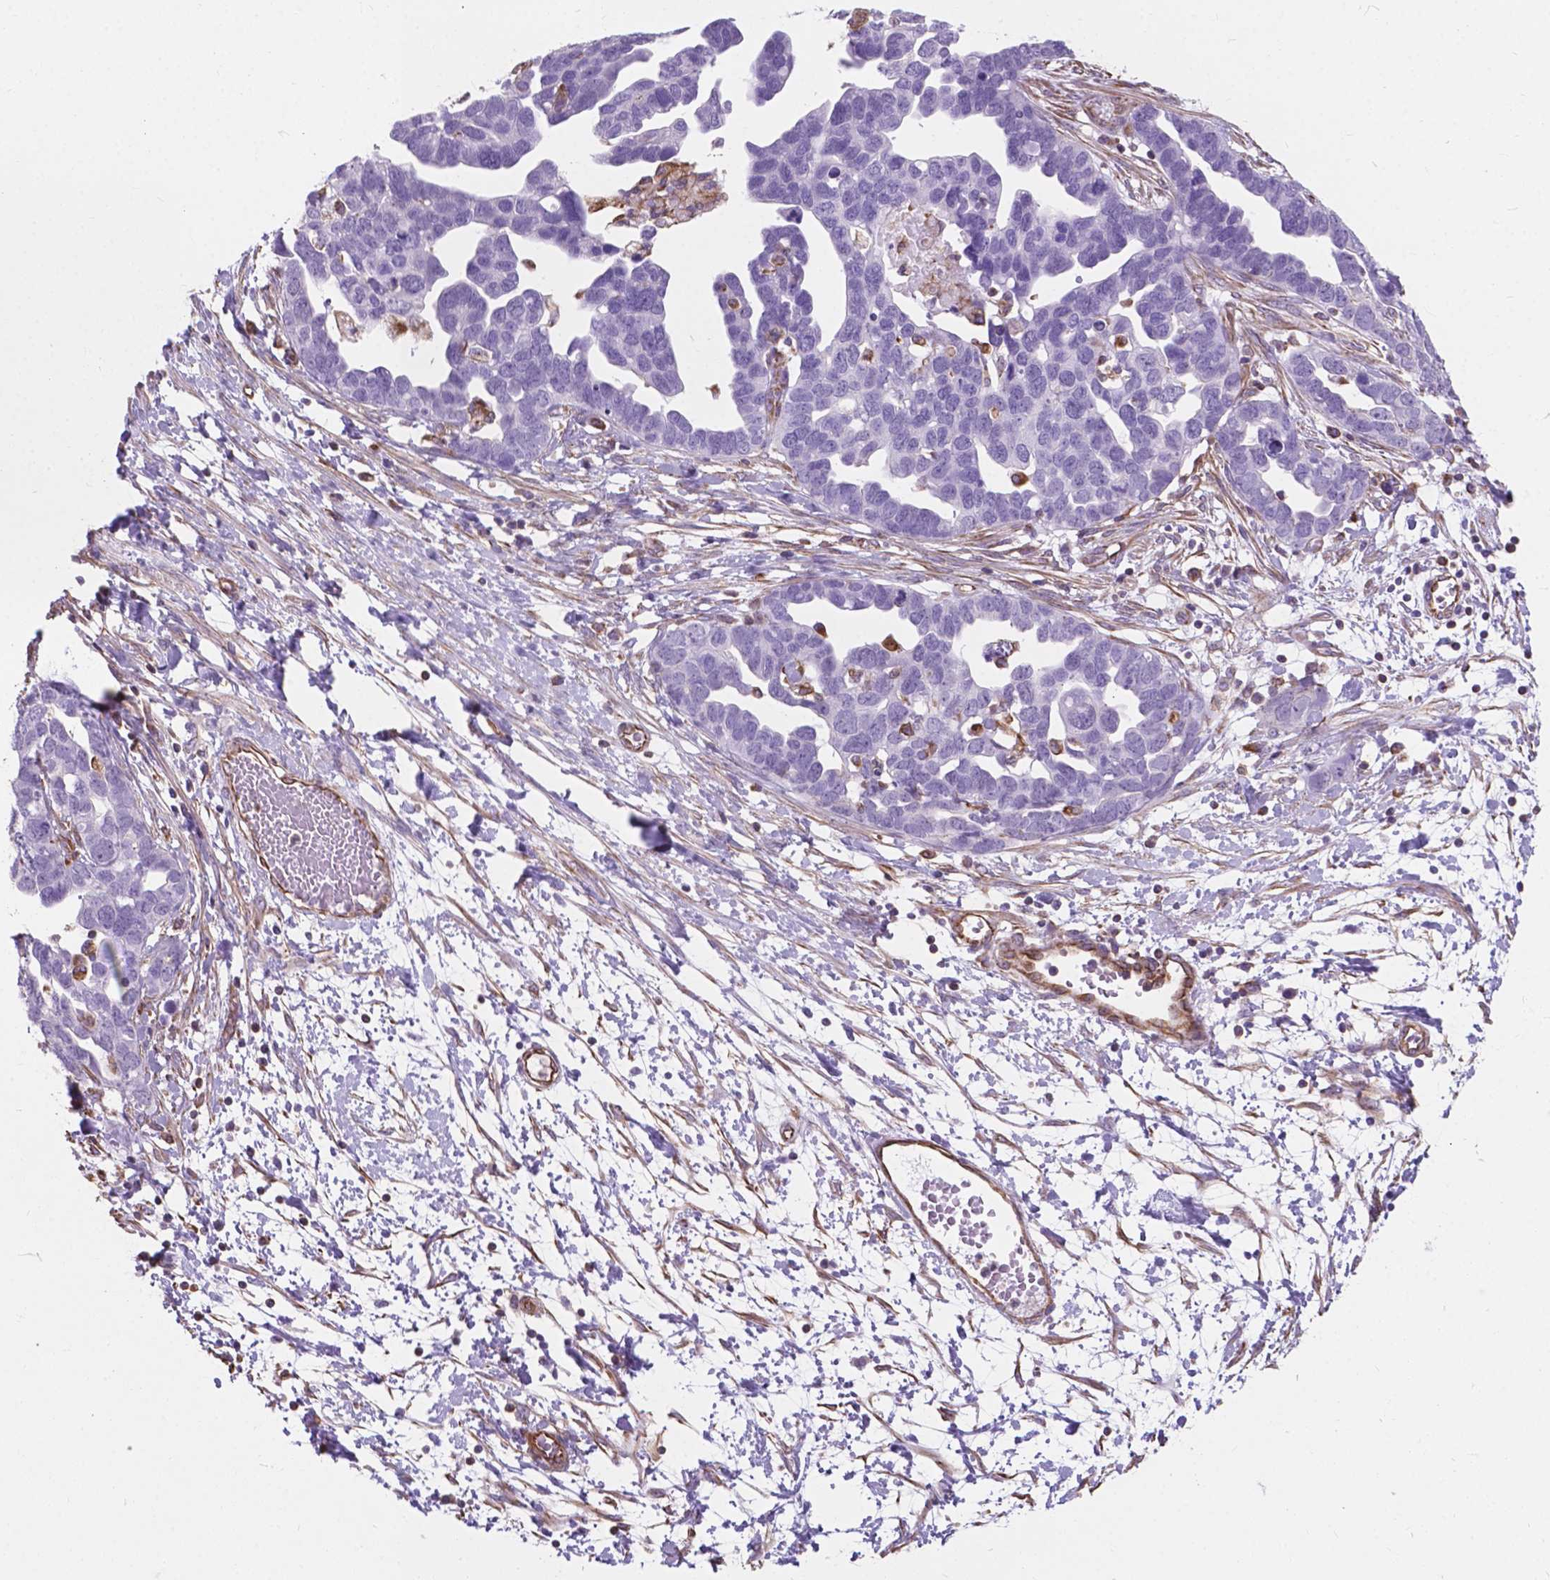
{"staining": {"intensity": "negative", "quantity": "none", "location": "none"}, "tissue": "ovarian cancer", "cell_type": "Tumor cells", "image_type": "cancer", "snomed": [{"axis": "morphology", "description": "Cystadenocarcinoma, serous, NOS"}, {"axis": "topography", "description": "Ovary"}], "caption": "Ovarian serous cystadenocarcinoma stained for a protein using IHC exhibits no expression tumor cells.", "gene": "AMOT", "patient": {"sex": "female", "age": 54}}